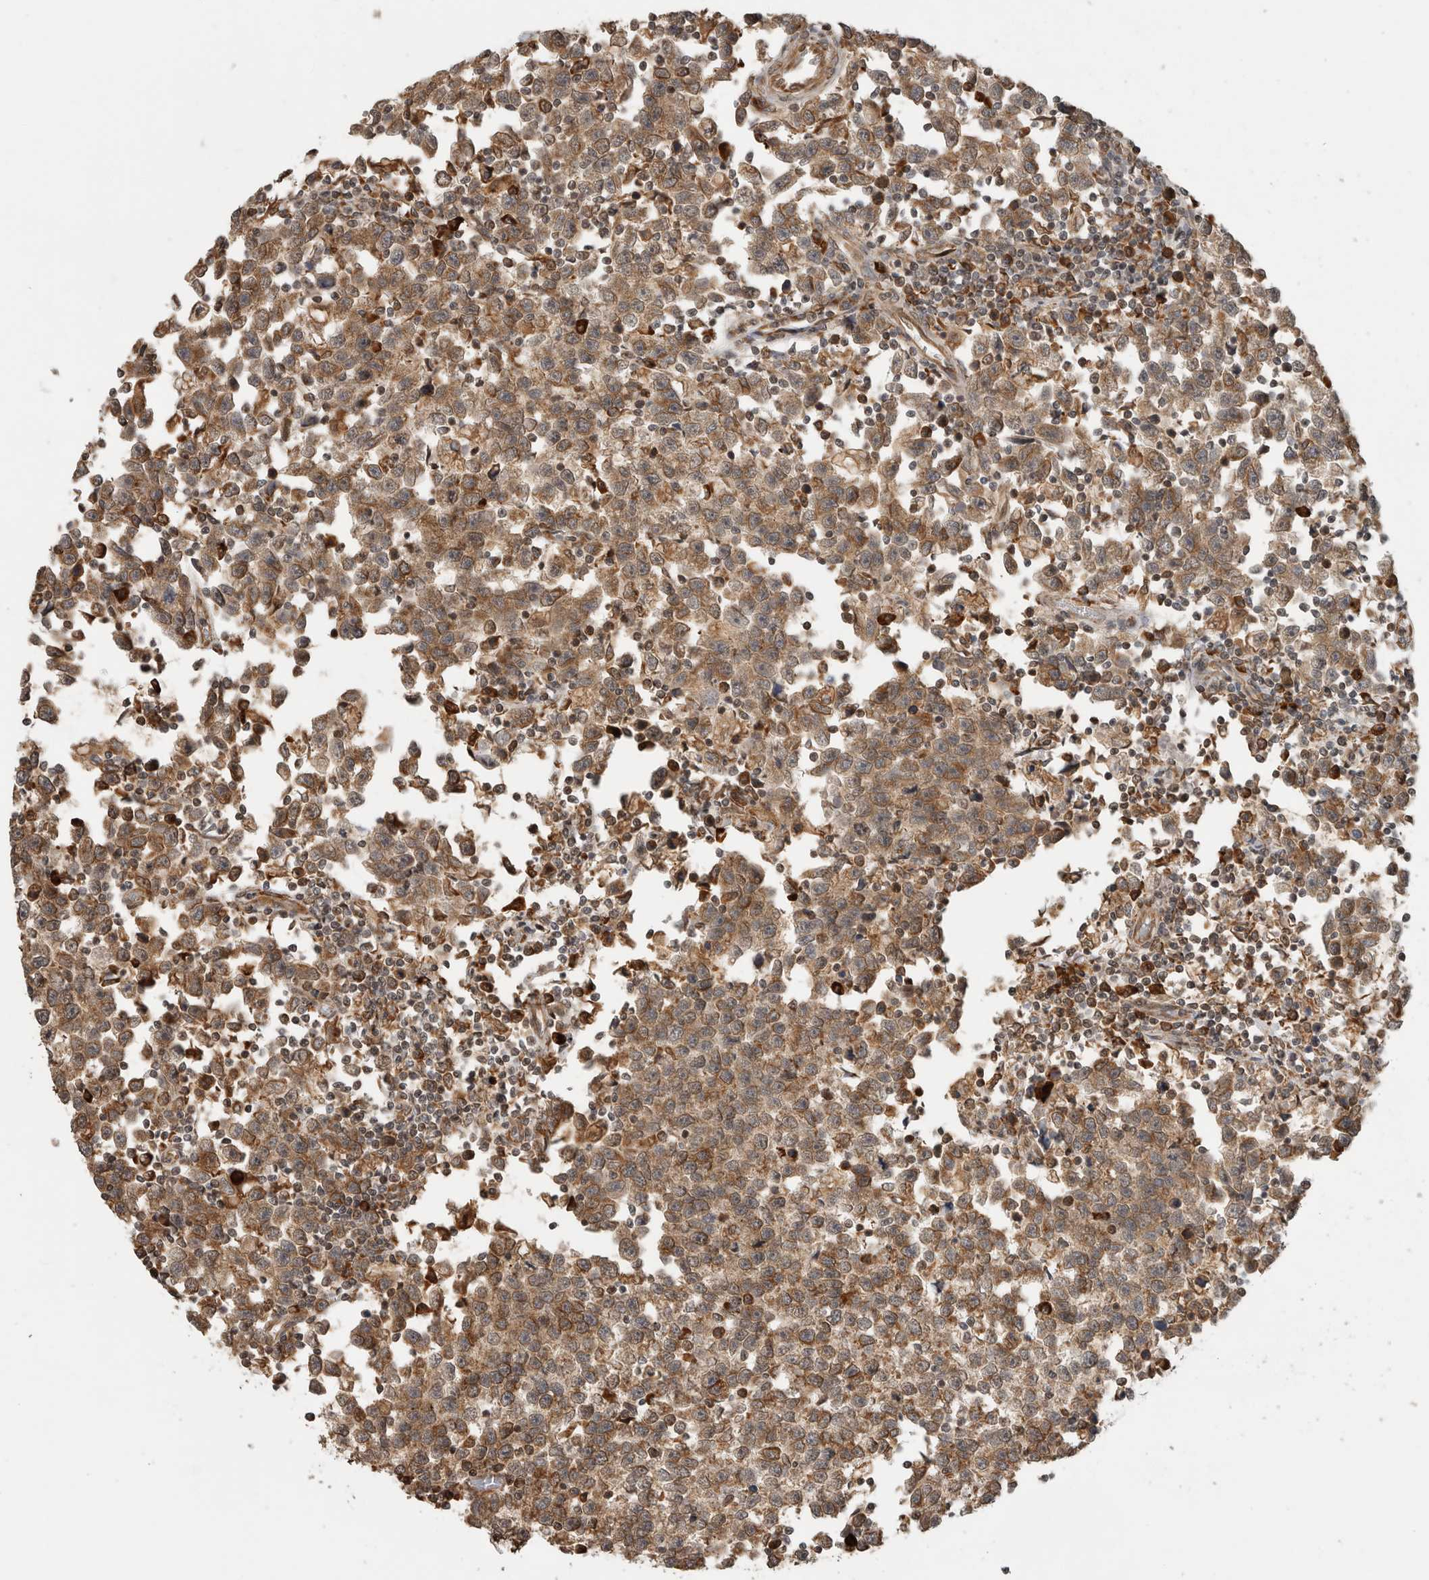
{"staining": {"intensity": "moderate", "quantity": ">75%", "location": "cytoplasmic/membranous"}, "tissue": "testis cancer", "cell_type": "Tumor cells", "image_type": "cancer", "snomed": [{"axis": "morphology", "description": "Seminoma, NOS"}, {"axis": "topography", "description": "Testis"}], "caption": "Seminoma (testis) tissue exhibits moderate cytoplasmic/membranous positivity in approximately >75% of tumor cells Nuclei are stained in blue.", "gene": "MS4A7", "patient": {"sex": "male", "age": 43}}